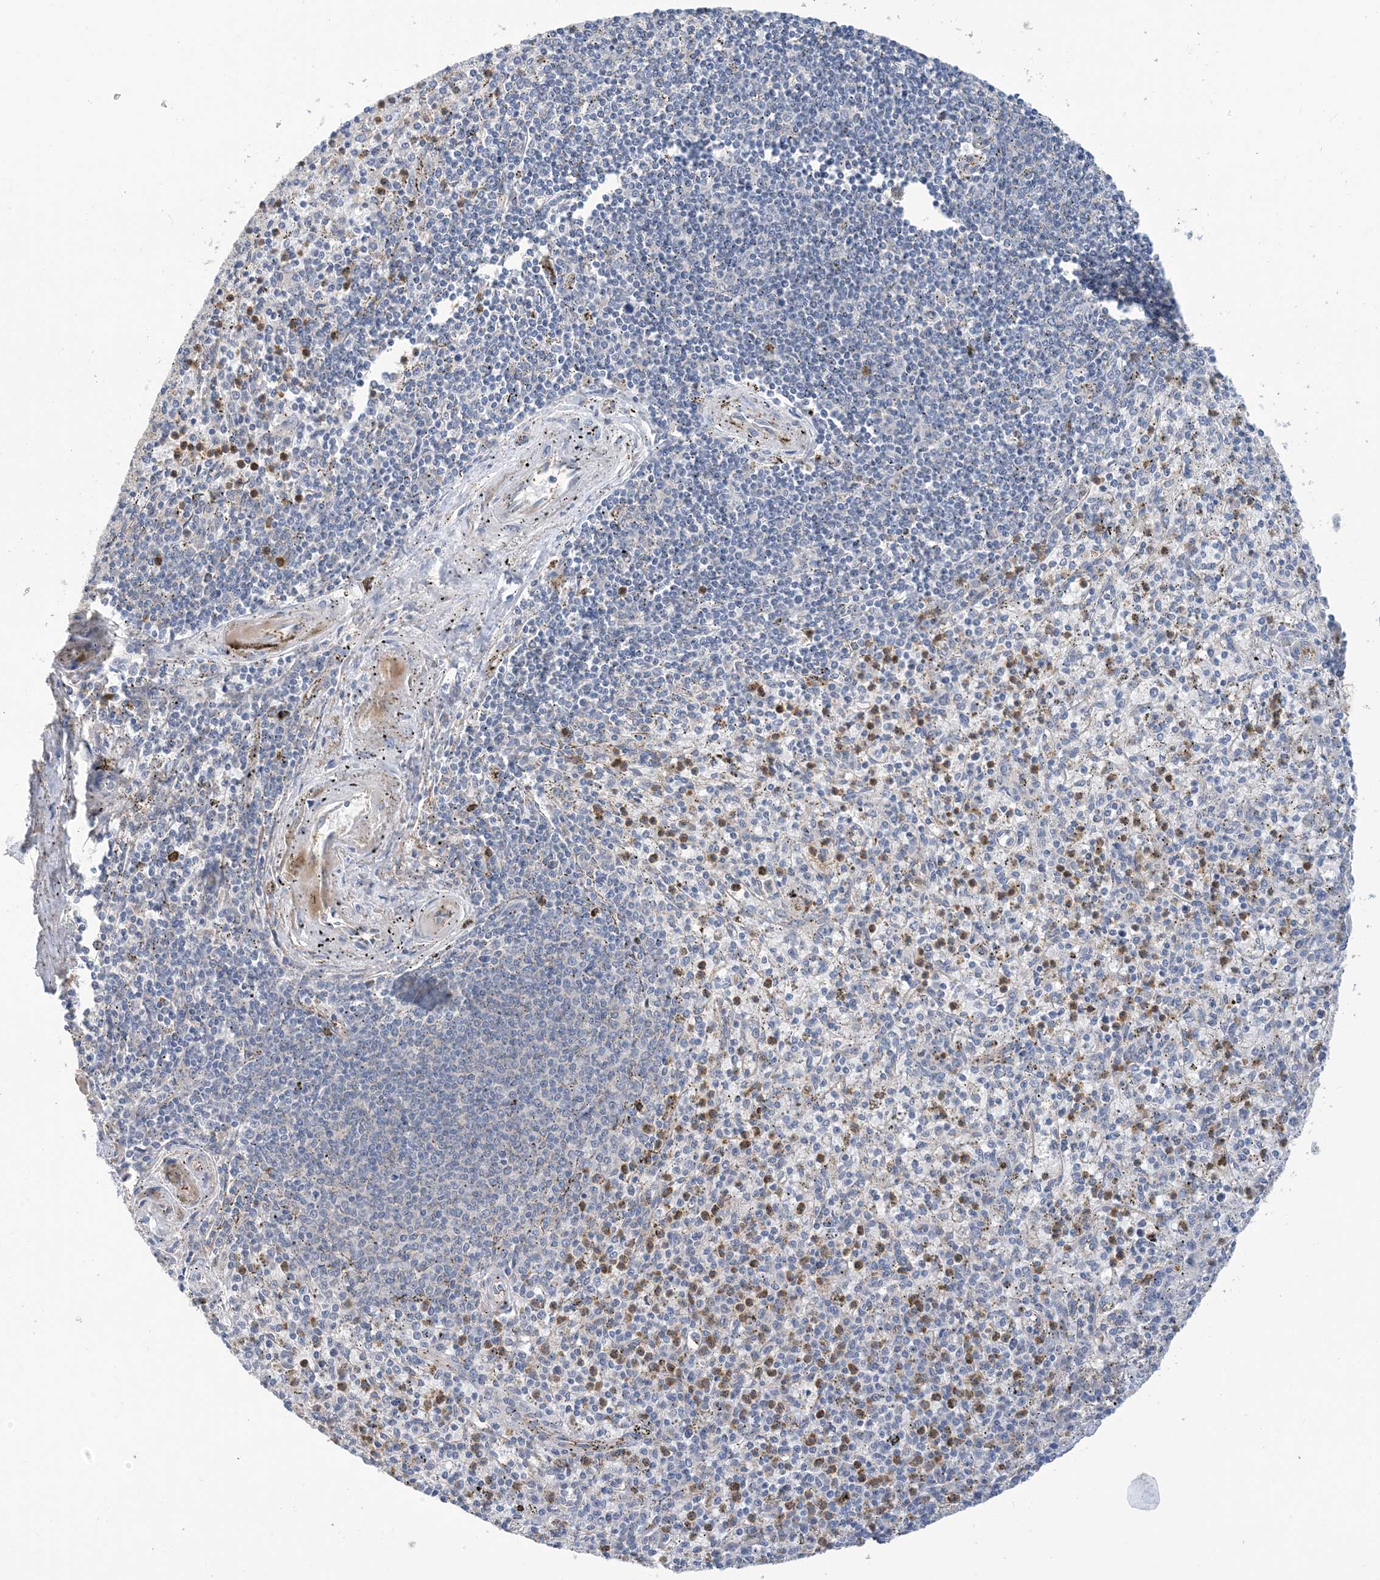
{"staining": {"intensity": "moderate", "quantity": "<25%", "location": "cytoplasmic/membranous"}, "tissue": "spleen", "cell_type": "Cells in red pulp", "image_type": "normal", "snomed": [{"axis": "morphology", "description": "Normal tissue, NOS"}, {"axis": "topography", "description": "Spleen"}], "caption": "Immunohistochemical staining of normal spleen shows <25% levels of moderate cytoplasmic/membranous protein positivity in approximately <25% of cells in red pulp. (IHC, brightfield microscopy, high magnification).", "gene": "EHBP1", "patient": {"sex": "male", "age": 72}}